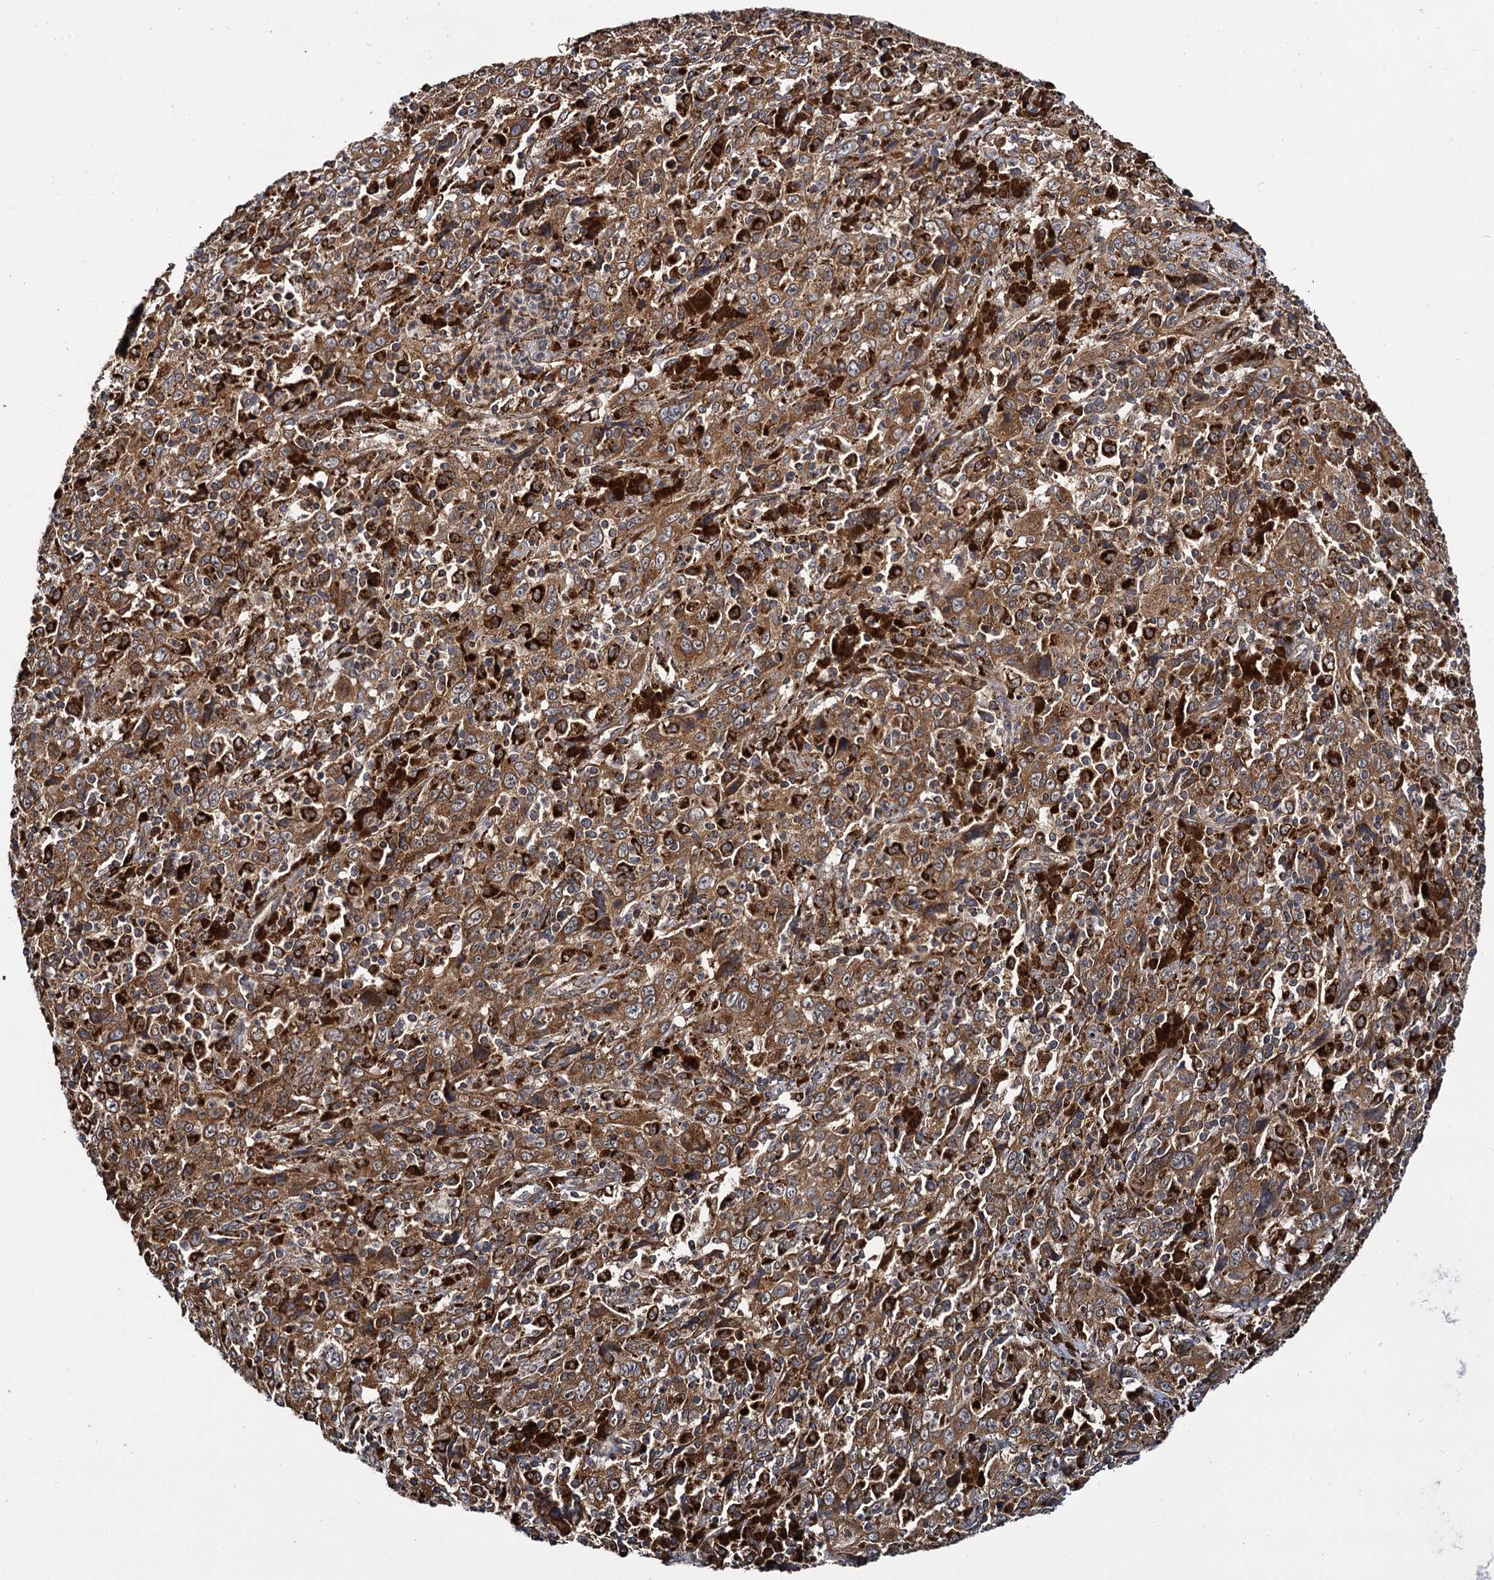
{"staining": {"intensity": "moderate", "quantity": ">75%", "location": "cytoplasmic/membranous"}, "tissue": "cervical cancer", "cell_type": "Tumor cells", "image_type": "cancer", "snomed": [{"axis": "morphology", "description": "Squamous cell carcinoma, NOS"}, {"axis": "topography", "description": "Cervix"}], "caption": "Immunohistochemistry (IHC) (DAB (3,3'-diaminobenzidine)) staining of human squamous cell carcinoma (cervical) shows moderate cytoplasmic/membranous protein expression in about >75% of tumor cells.", "gene": "UFM1", "patient": {"sex": "female", "age": 46}}